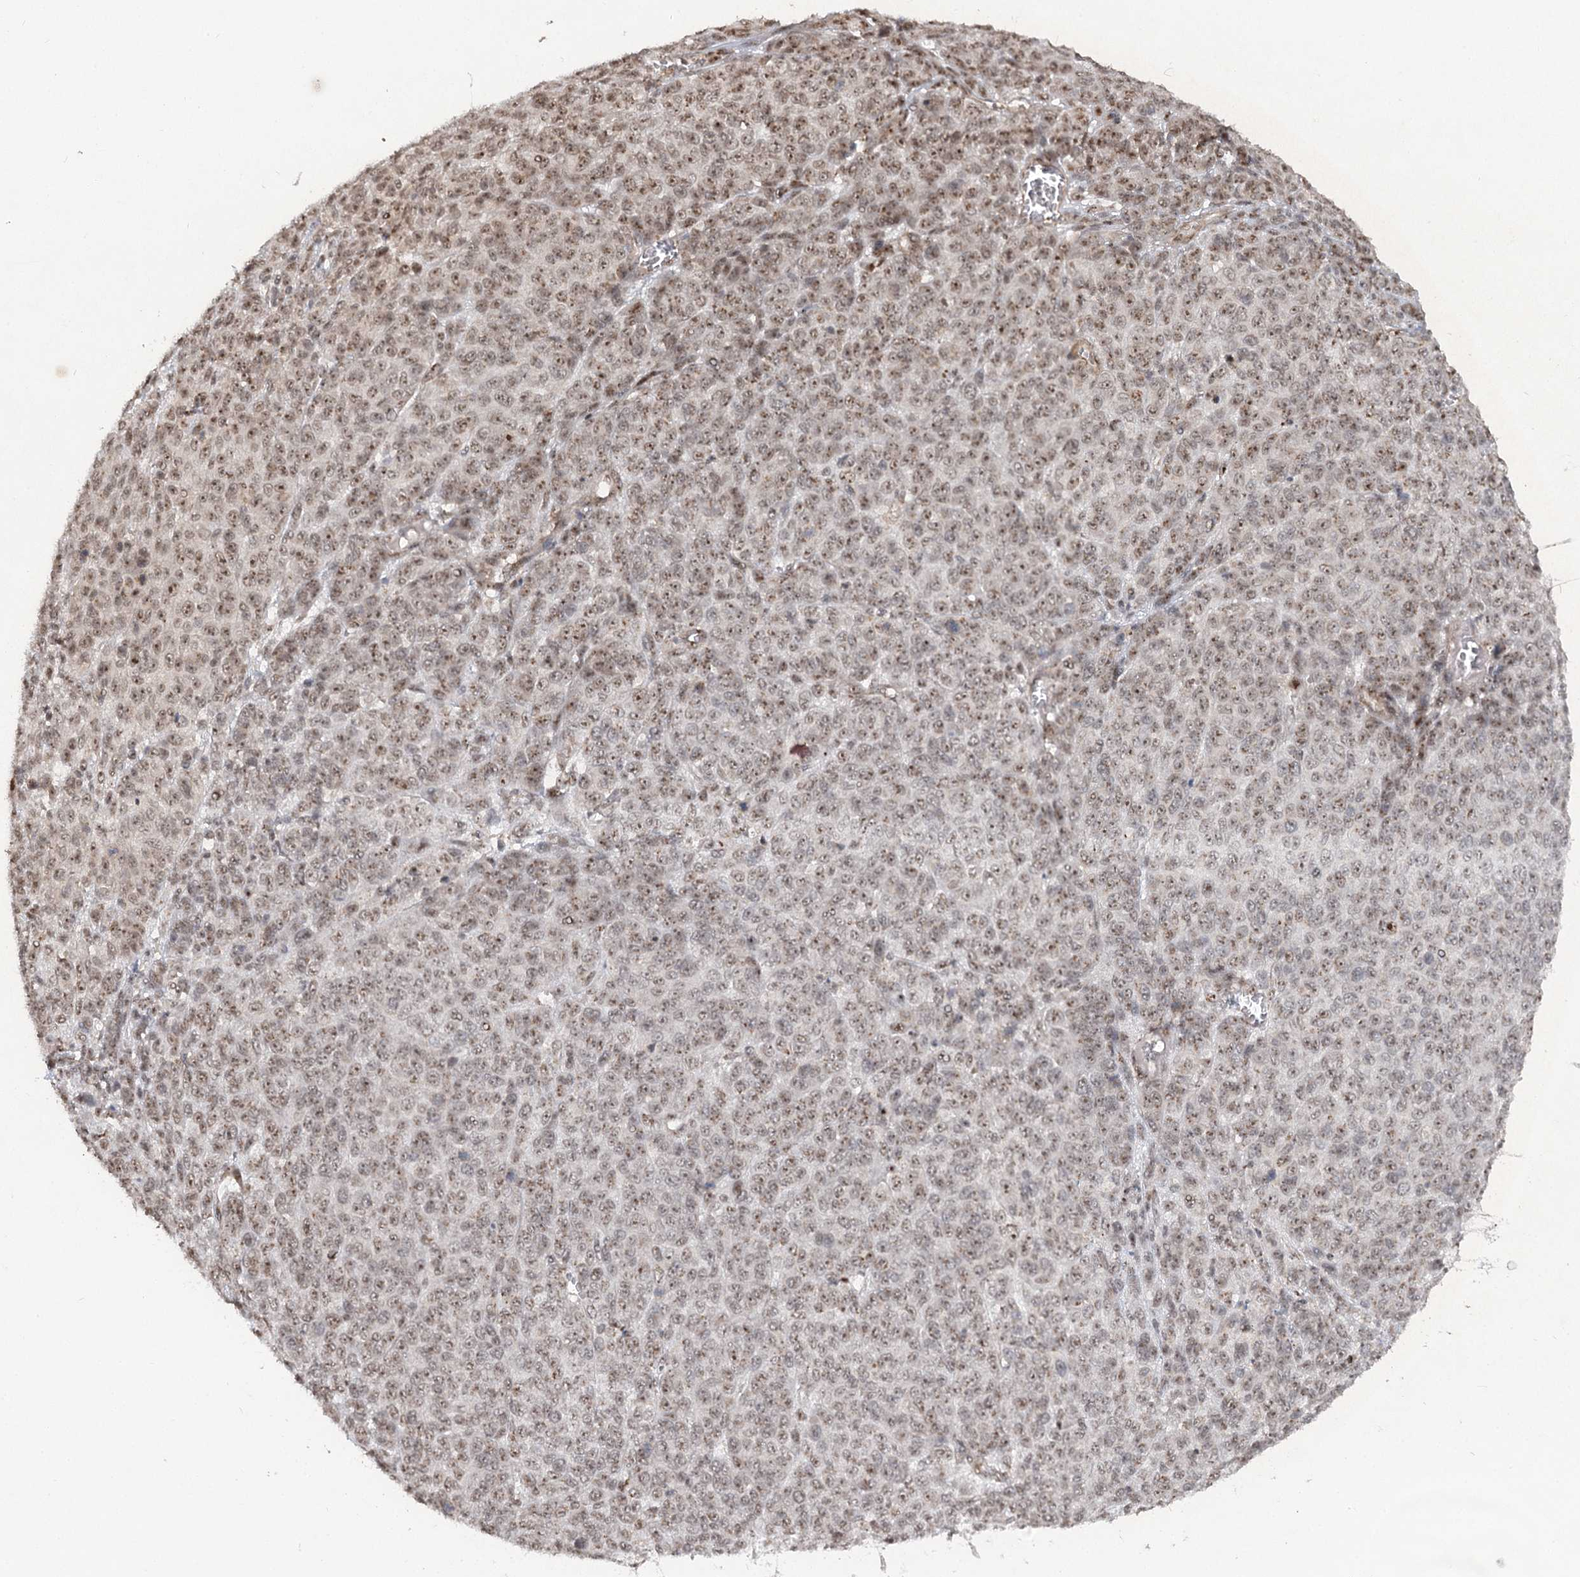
{"staining": {"intensity": "moderate", "quantity": ">75%", "location": "nuclear"}, "tissue": "melanoma", "cell_type": "Tumor cells", "image_type": "cancer", "snomed": [{"axis": "morphology", "description": "Malignant melanoma, NOS"}, {"axis": "topography", "description": "Skin"}], "caption": "Human melanoma stained with a protein marker demonstrates moderate staining in tumor cells.", "gene": "GNL3L", "patient": {"sex": "male", "age": 49}}